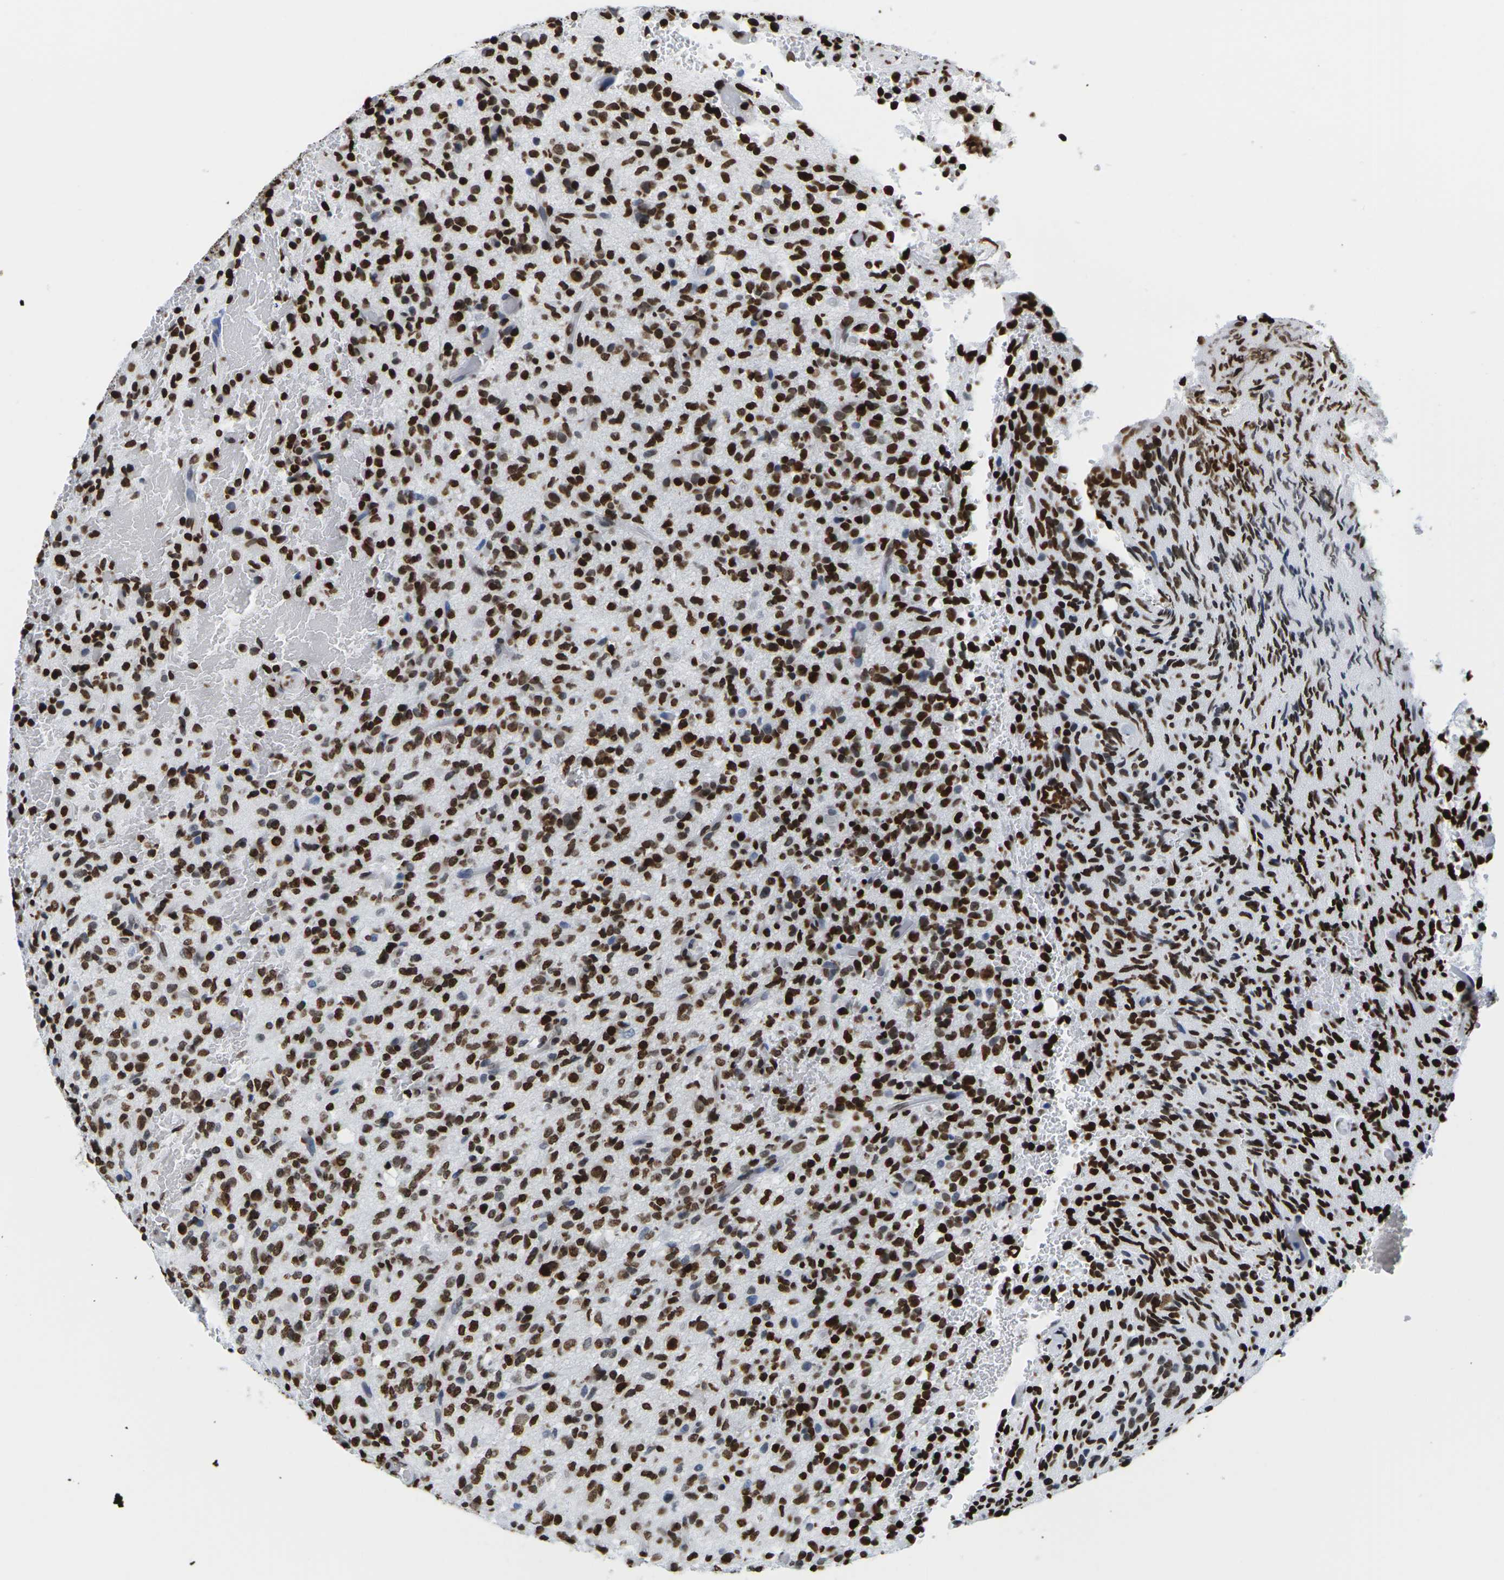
{"staining": {"intensity": "strong", "quantity": ">75%", "location": "nuclear"}, "tissue": "glioma", "cell_type": "Tumor cells", "image_type": "cancer", "snomed": [{"axis": "morphology", "description": "Glioma, malignant, High grade"}, {"axis": "topography", "description": "Brain"}], "caption": "IHC image of neoplastic tissue: human glioma stained using immunohistochemistry exhibits high levels of strong protein expression localized specifically in the nuclear of tumor cells, appearing as a nuclear brown color.", "gene": "H2AC21", "patient": {"sex": "male", "age": 71}}